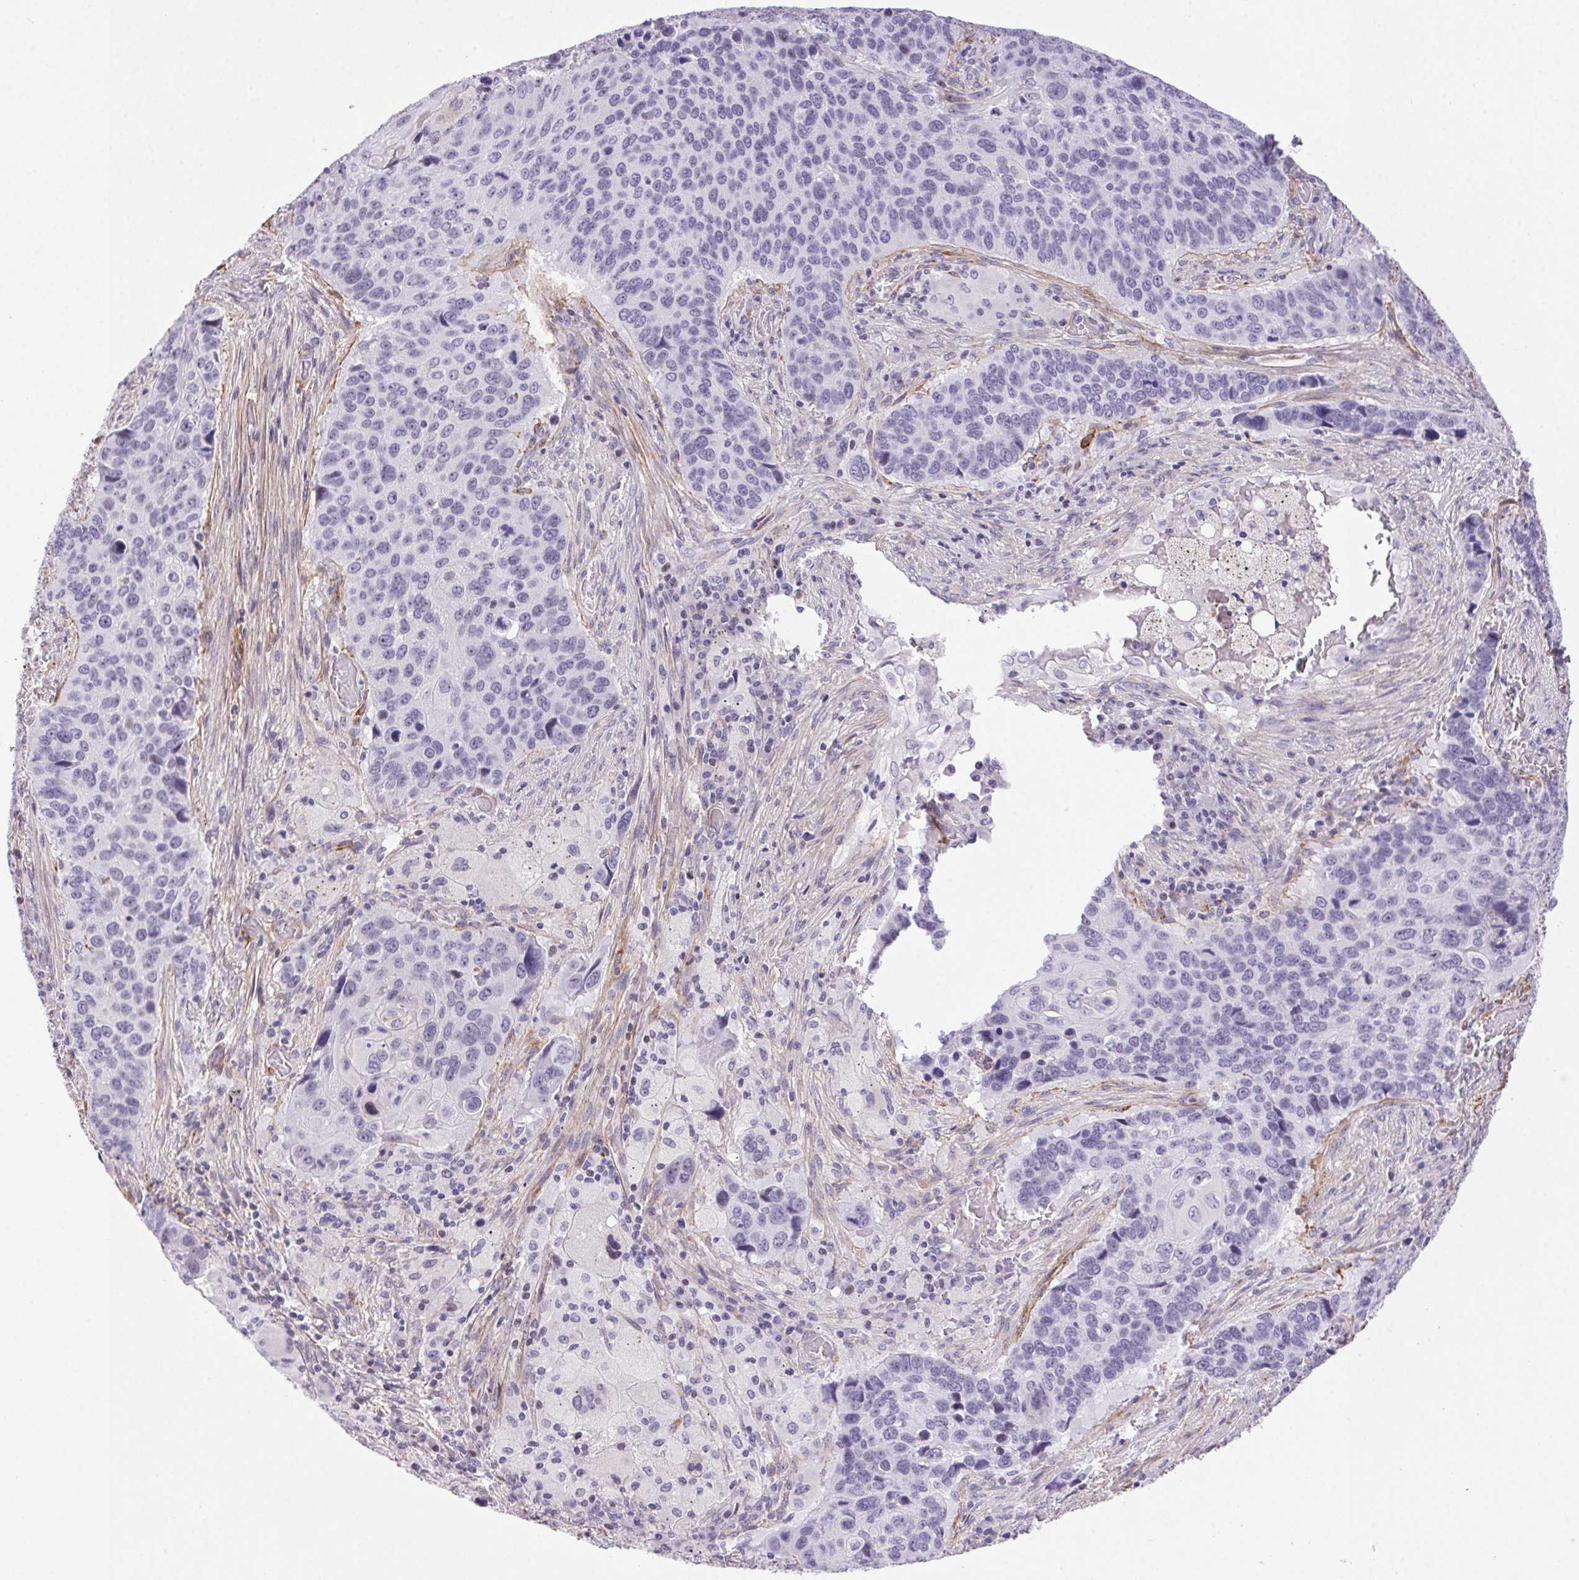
{"staining": {"intensity": "negative", "quantity": "none", "location": "none"}, "tissue": "lung cancer", "cell_type": "Tumor cells", "image_type": "cancer", "snomed": [{"axis": "morphology", "description": "Squamous cell carcinoma, NOS"}, {"axis": "topography", "description": "Lung"}], "caption": "Lung cancer was stained to show a protein in brown. There is no significant staining in tumor cells.", "gene": "PDZD2", "patient": {"sex": "male", "age": 68}}